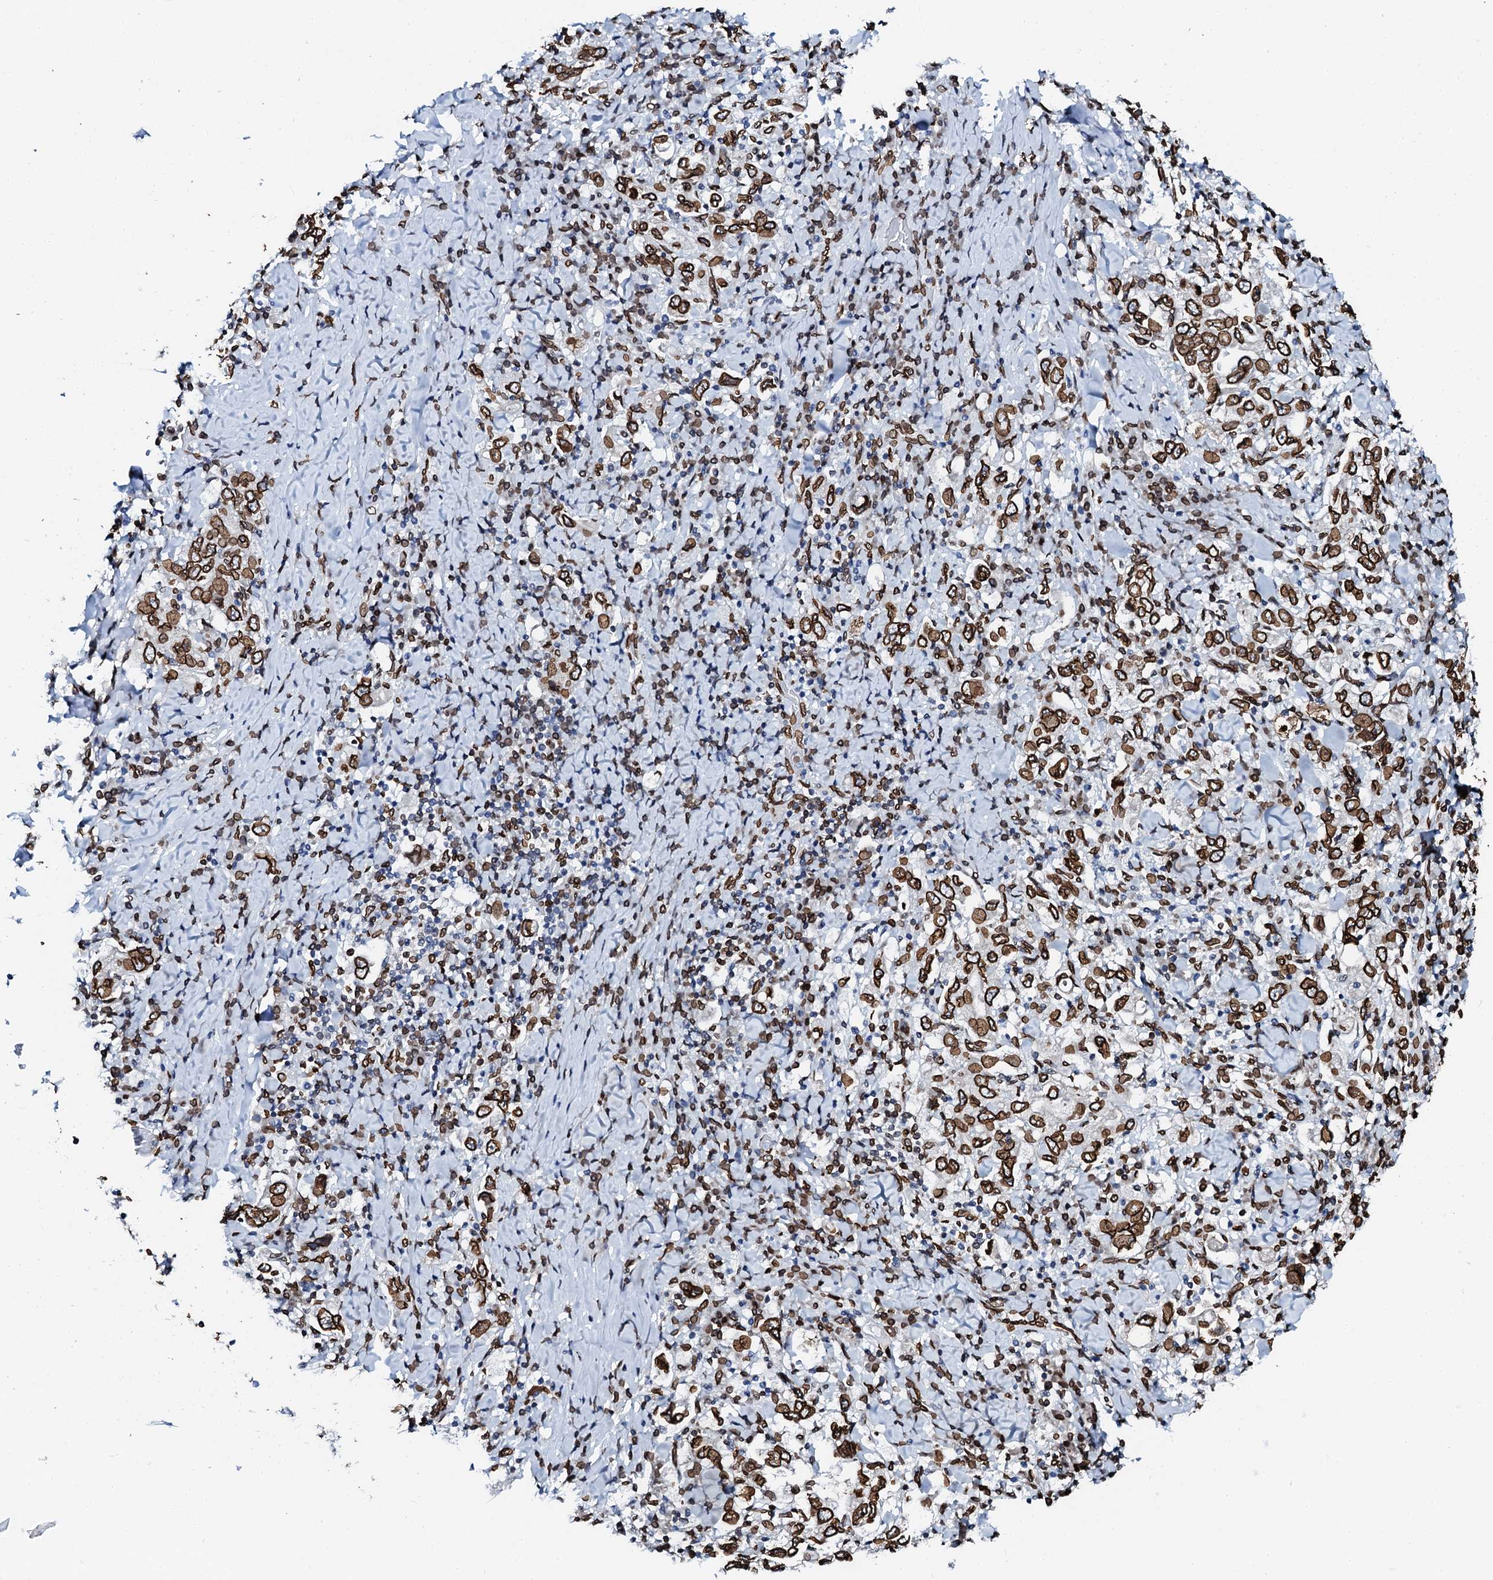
{"staining": {"intensity": "strong", "quantity": ">75%", "location": "nuclear"}, "tissue": "stomach cancer", "cell_type": "Tumor cells", "image_type": "cancer", "snomed": [{"axis": "morphology", "description": "Adenocarcinoma, NOS"}, {"axis": "topography", "description": "Stomach, upper"}], "caption": "Approximately >75% of tumor cells in human stomach cancer (adenocarcinoma) show strong nuclear protein staining as visualized by brown immunohistochemical staining.", "gene": "KATNAL2", "patient": {"sex": "male", "age": 62}}